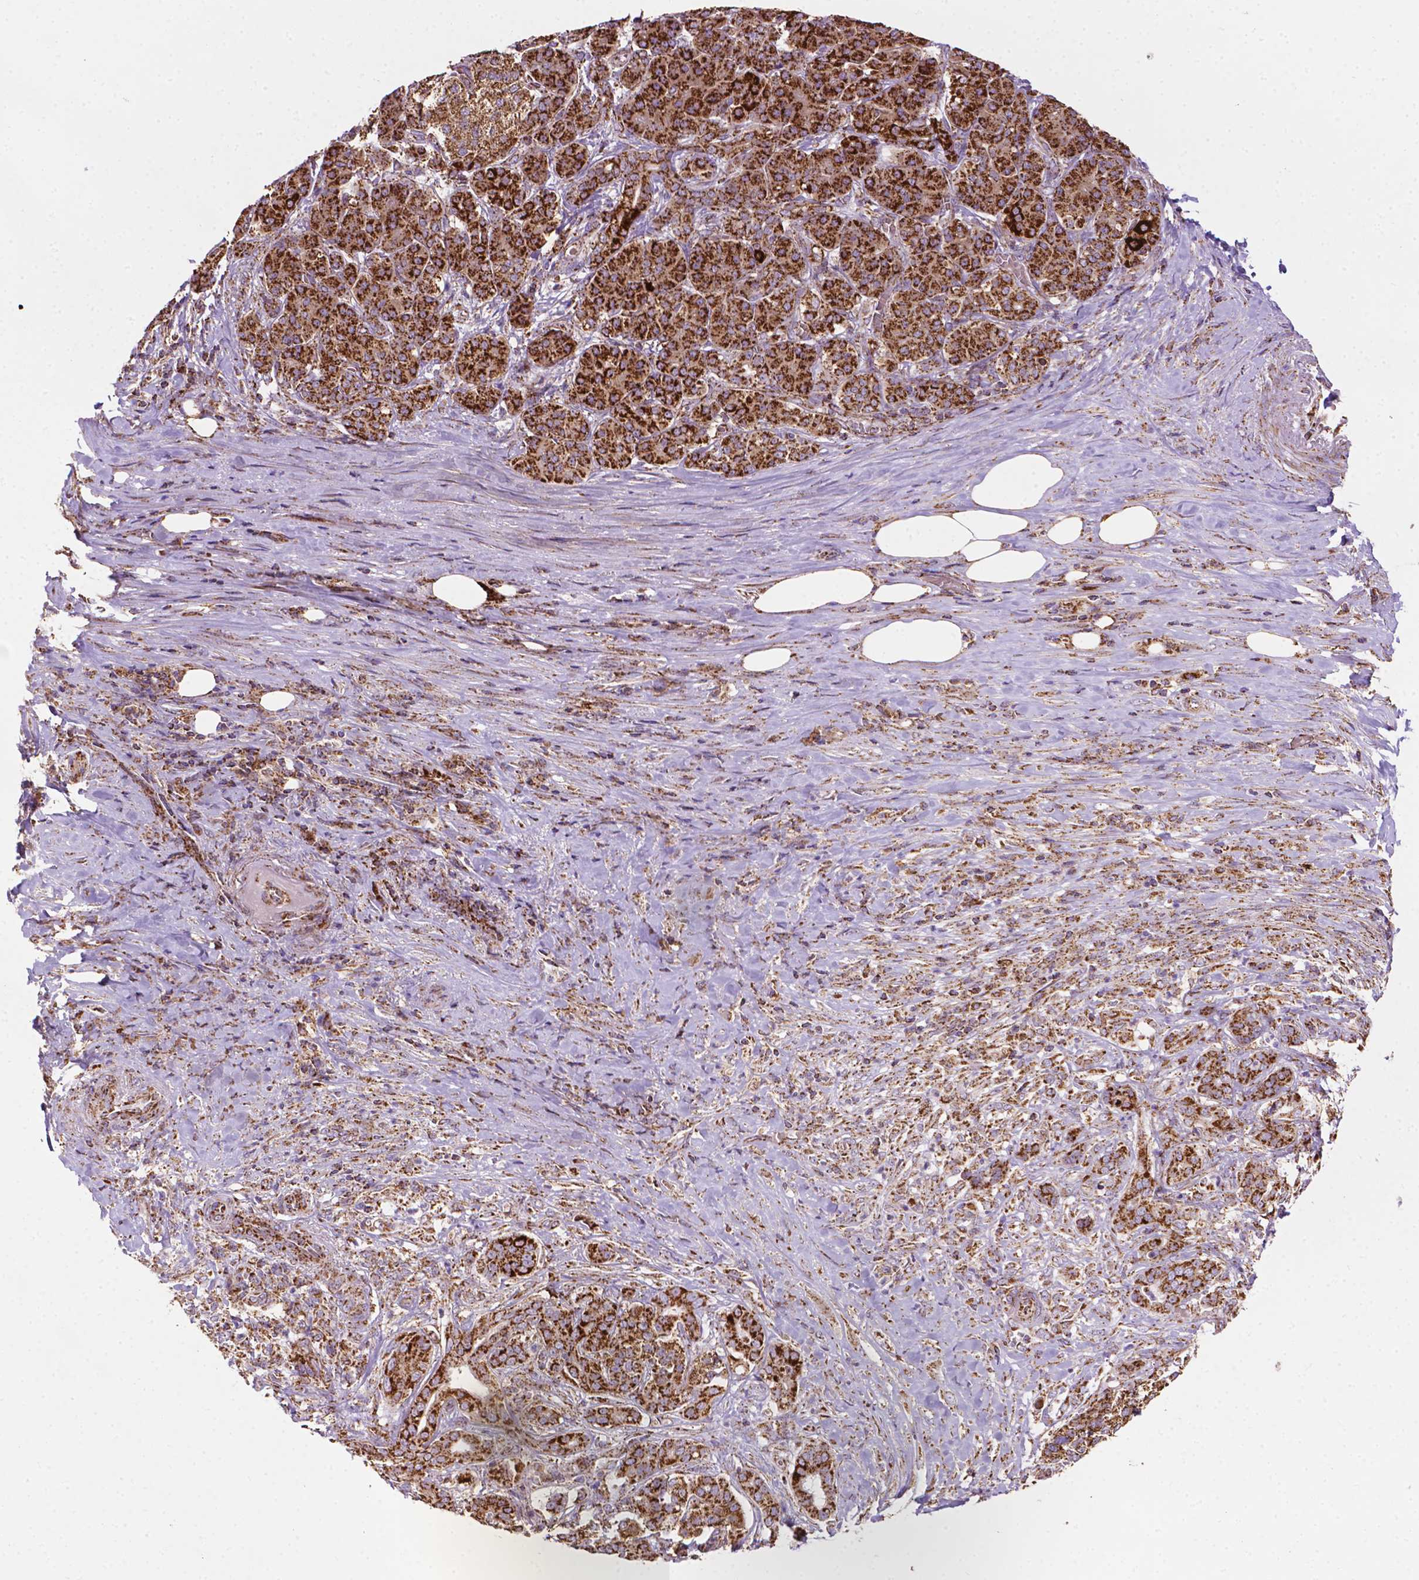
{"staining": {"intensity": "strong", "quantity": ">75%", "location": "cytoplasmic/membranous"}, "tissue": "pancreatic cancer", "cell_type": "Tumor cells", "image_type": "cancer", "snomed": [{"axis": "morphology", "description": "Normal tissue, NOS"}, {"axis": "morphology", "description": "Inflammation, NOS"}, {"axis": "morphology", "description": "Adenocarcinoma, NOS"}, {"axis": "topography", "description": "Pancreas"}], "caption": "Immunohistochemistry staining of pancreatic adenocarcinoma, which shows high levels of strong cytoplasmic/membranous staining in approximately >75% of tumor cells indicating strong cytoplasmic/membranous protein expression. The staining was performed using DAB (3,3'-diaminobenzidine) (brown) for protein detection and nuclei were counterstained in hematoxylin (blue).", "gene": "ILVBL", "patient": {"sex": "male", "age": 57}}